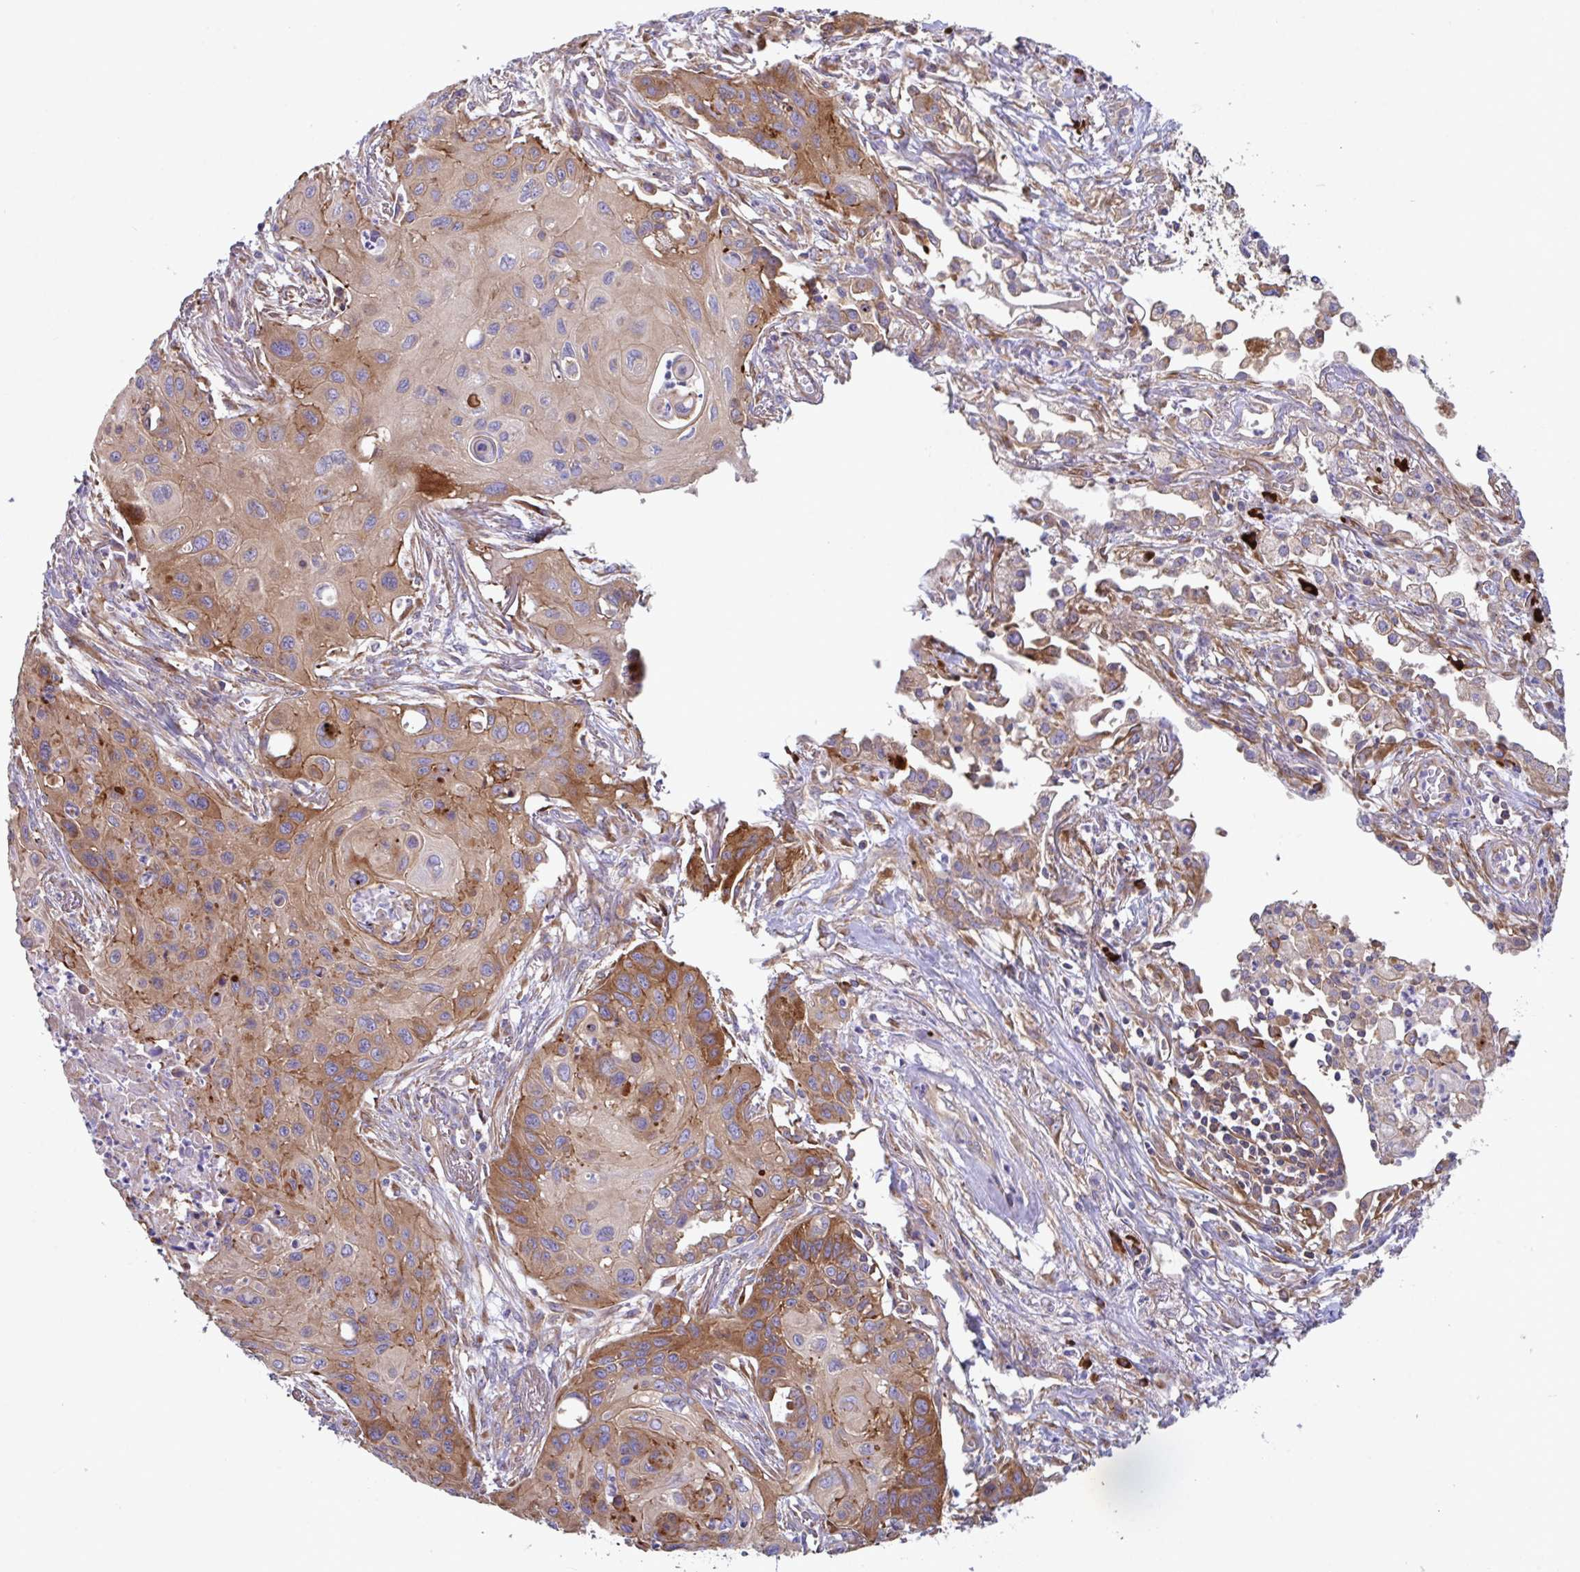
{"staining": {"intensity": "moderate", "quantity": "25%-75%", "location": "cytoplasmic/membranous"}, "tissue": "lung cancer", "cell_type": "Tumor cells", "image_type": "cancer", "snomed": [{"axis": "morphology", "description": "Squamous cell carcinoma, NOS"}, {"axis": "topography", "description": "Lung"}], "caption": "Lung squamous cell carcinoma stained for a protein (brown) displays moderate cytoplasmic/membranous positive expression in about 25%-75% of tumor cells.", "gene": "YARS2", "patient": {"sex": "male", "age": 71}}